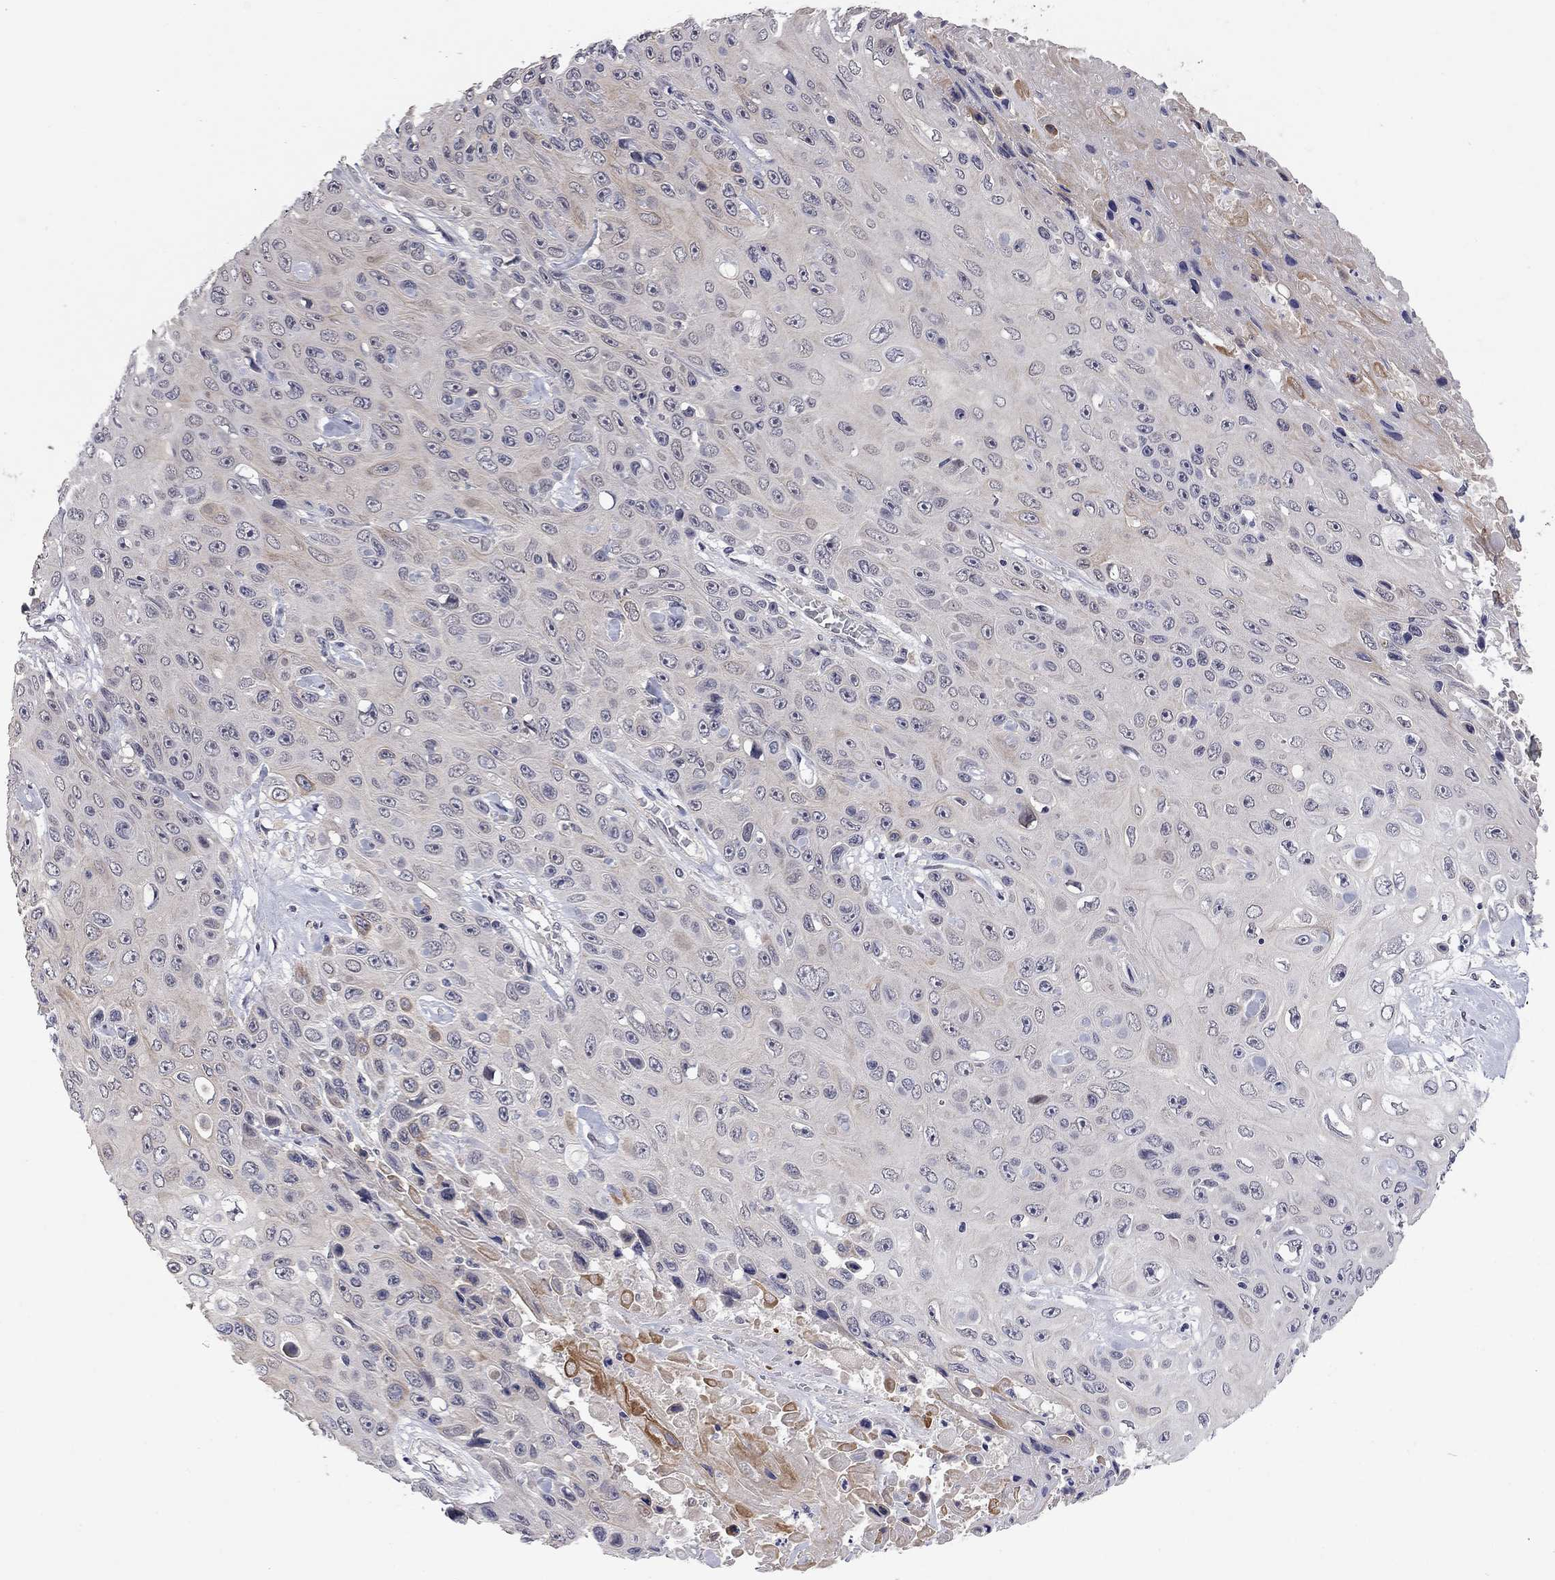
{"staining": {"intensity": "moderate", "quantity": "<25%", "location": "cytoplasmic/membranous"}, "tissue": "skin cancer", "cell_type": "Tumor cells", "image_type": "cancer", "snomed": [{"axis": "morphology", "description": "Squamous cell carcinoma, NOS"}, {"axis": "topography", "description": "Skin"}], "caption": "Immunohistochemistry of human skin squamous cell carcinoma exhibits low levels of moderate cytoplasmic/membranous positivity in approximately <25% of tumor cells. (IHC, brightfield microscopy, high magnification).", "gene": "FABP12", "patient": {"sex": "male", "age": 82}}